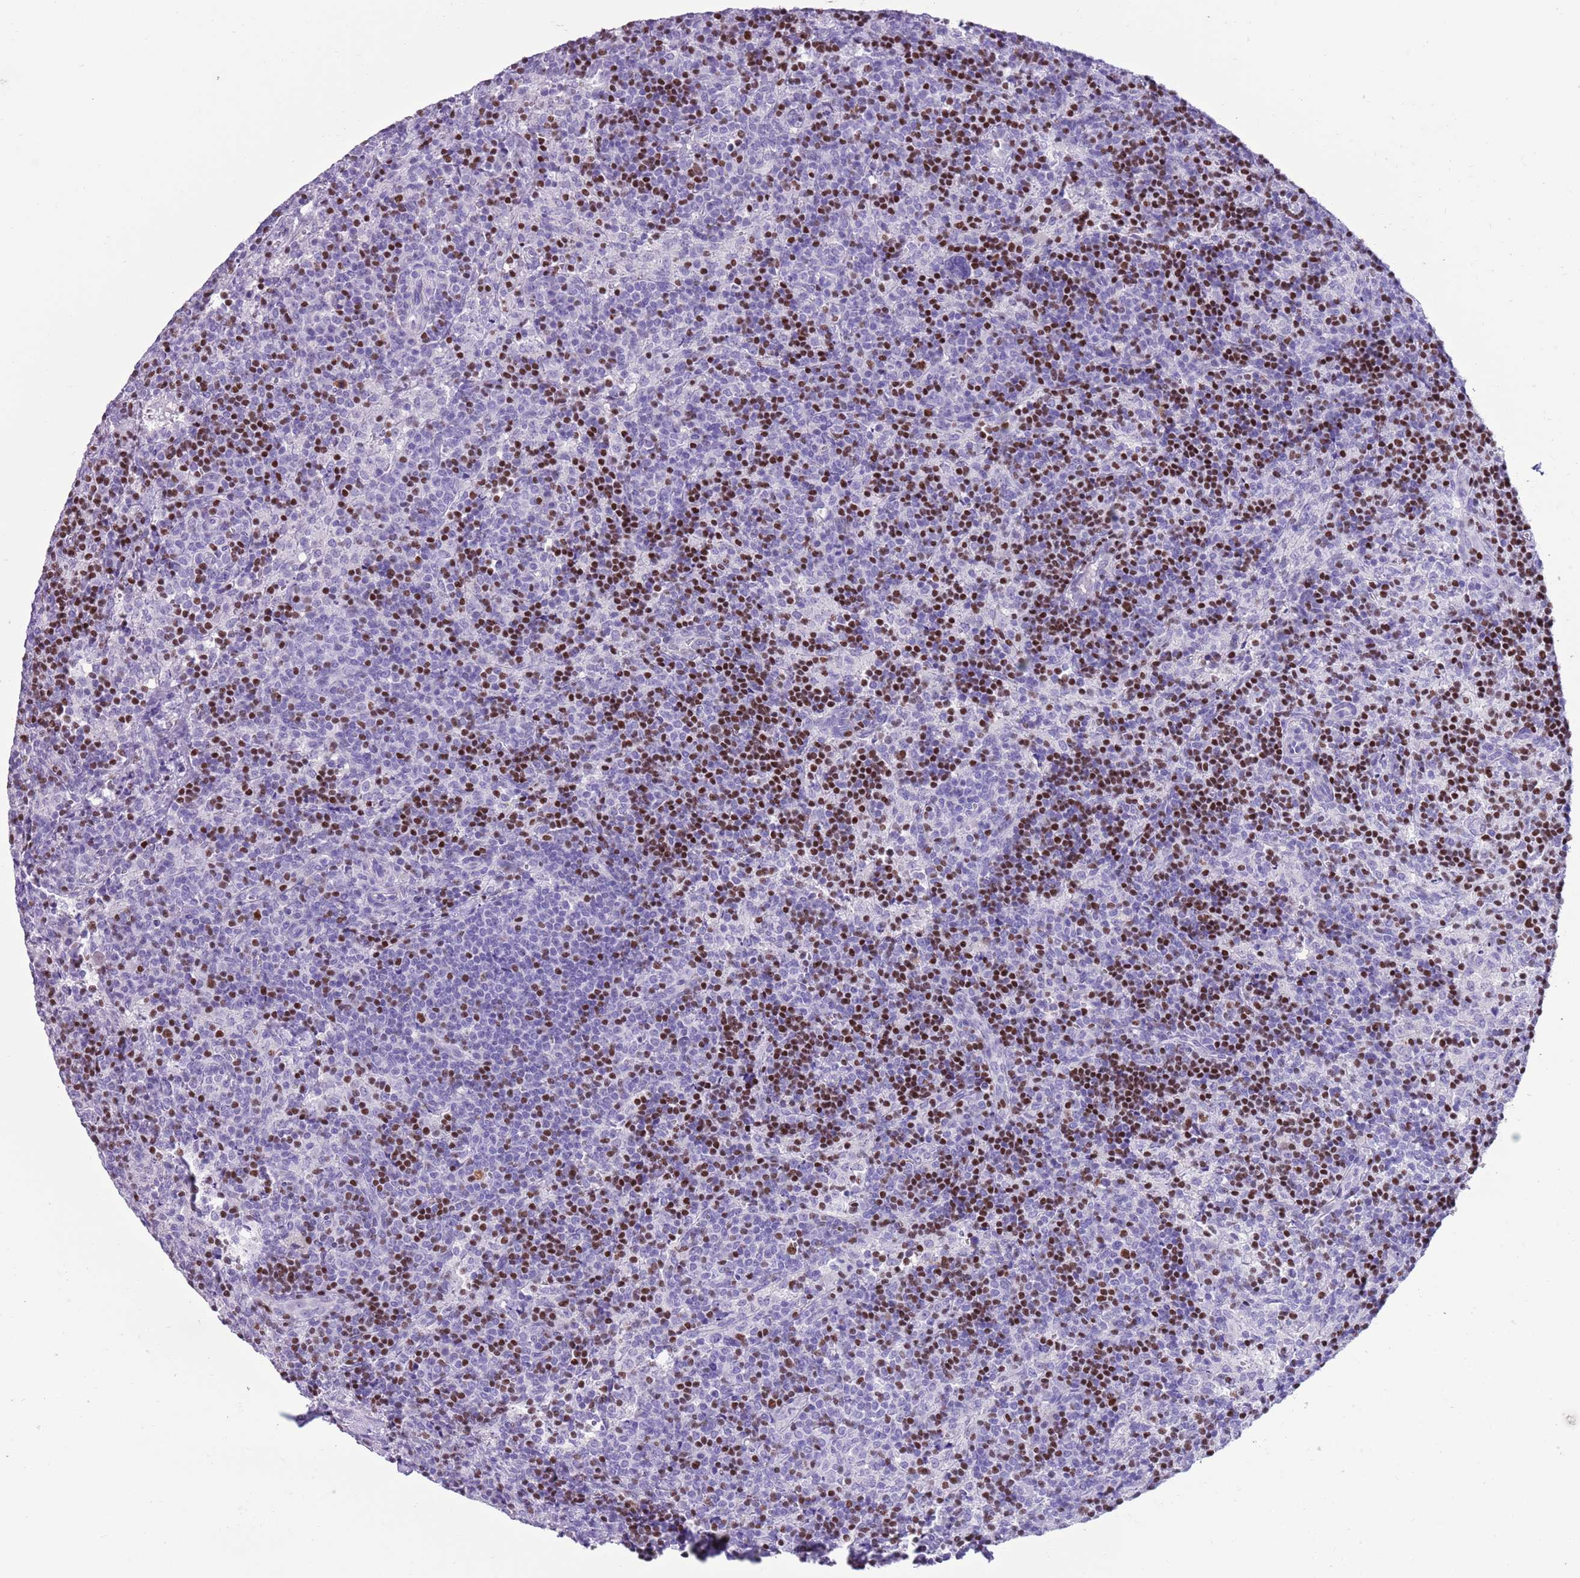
{"staining": {"intensity": "moderate", "quantity": "<25%", "location": "nuclear"}, "tissue": "lymph node", "cell_type": "Germinal center cells", "image_type": "normal", "snomed": [{"axis": "morphology", "description": "Normal tissue, NOS"}, {"axis": "topography", "description": "Lymph node"}], "caption": "The photomicrograph reveals immunohistochemical staining of unremarkable lymph node. There is moderate nuclear expression is seen in about <25% of germinal center cells.", "gene": "BCL11B", "patient": {"sex": "female", "age": 30}}